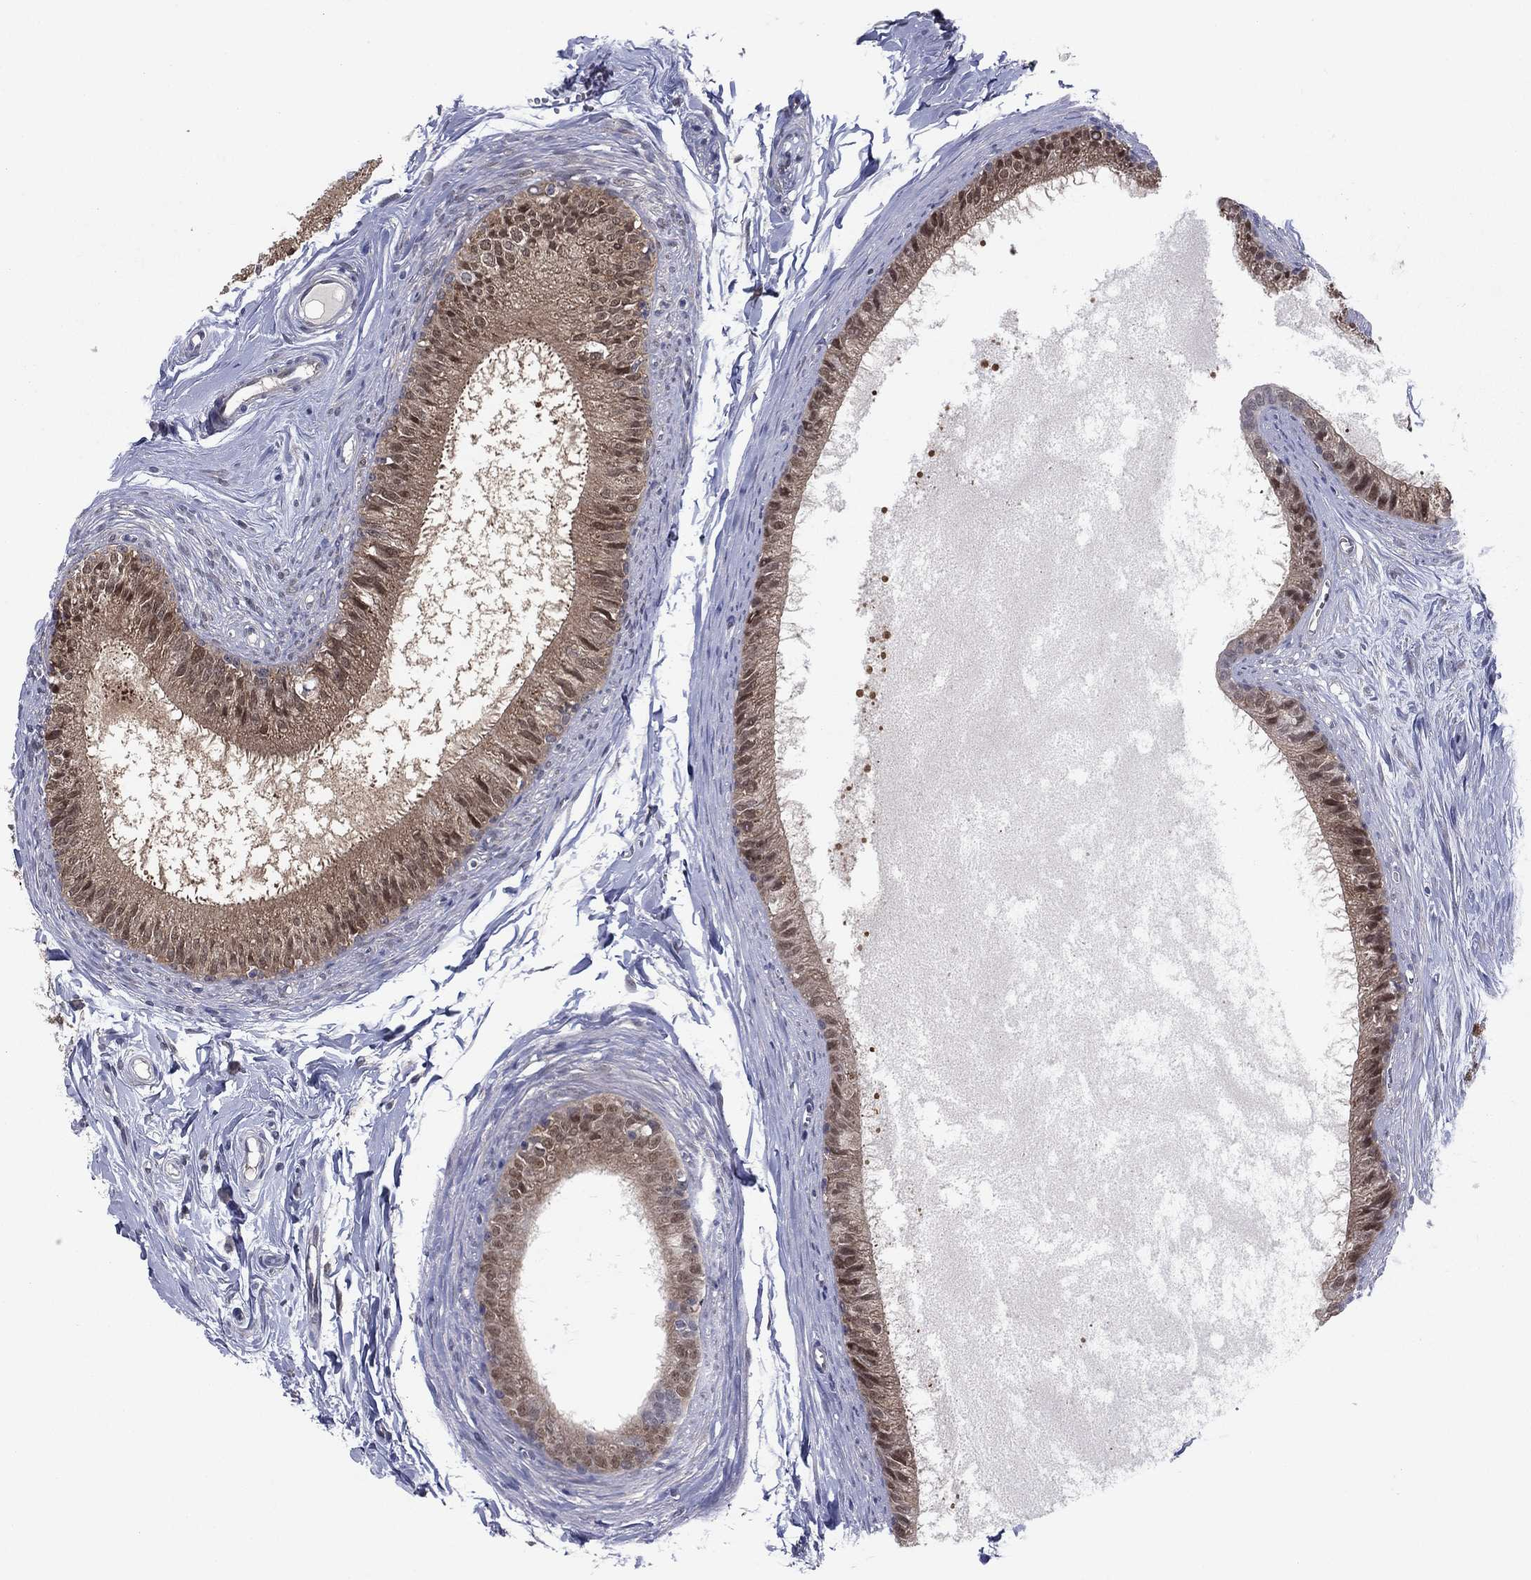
{"staining": {"intensity": "weak", "quantity": ">75%", "location": "cytoplasmic/membranous,nuclear"}, "tissue": "epididymis", "cell_type": "Glandular cells", "image_type": "normal", "snomed": [{"axis": "morphology", "description": "Normal tissue, NOS"}, {"axis": "topography", "description": "Epididymis"}], "caption": "Protein expression analysis of unremarkable epididymis demonstrates weak cytoplasmic/membranous,nuclear staining in approximately >75% of glandular cells.", "gene": "GRHPR", "patient": {"sex": "male", "age": 51}}